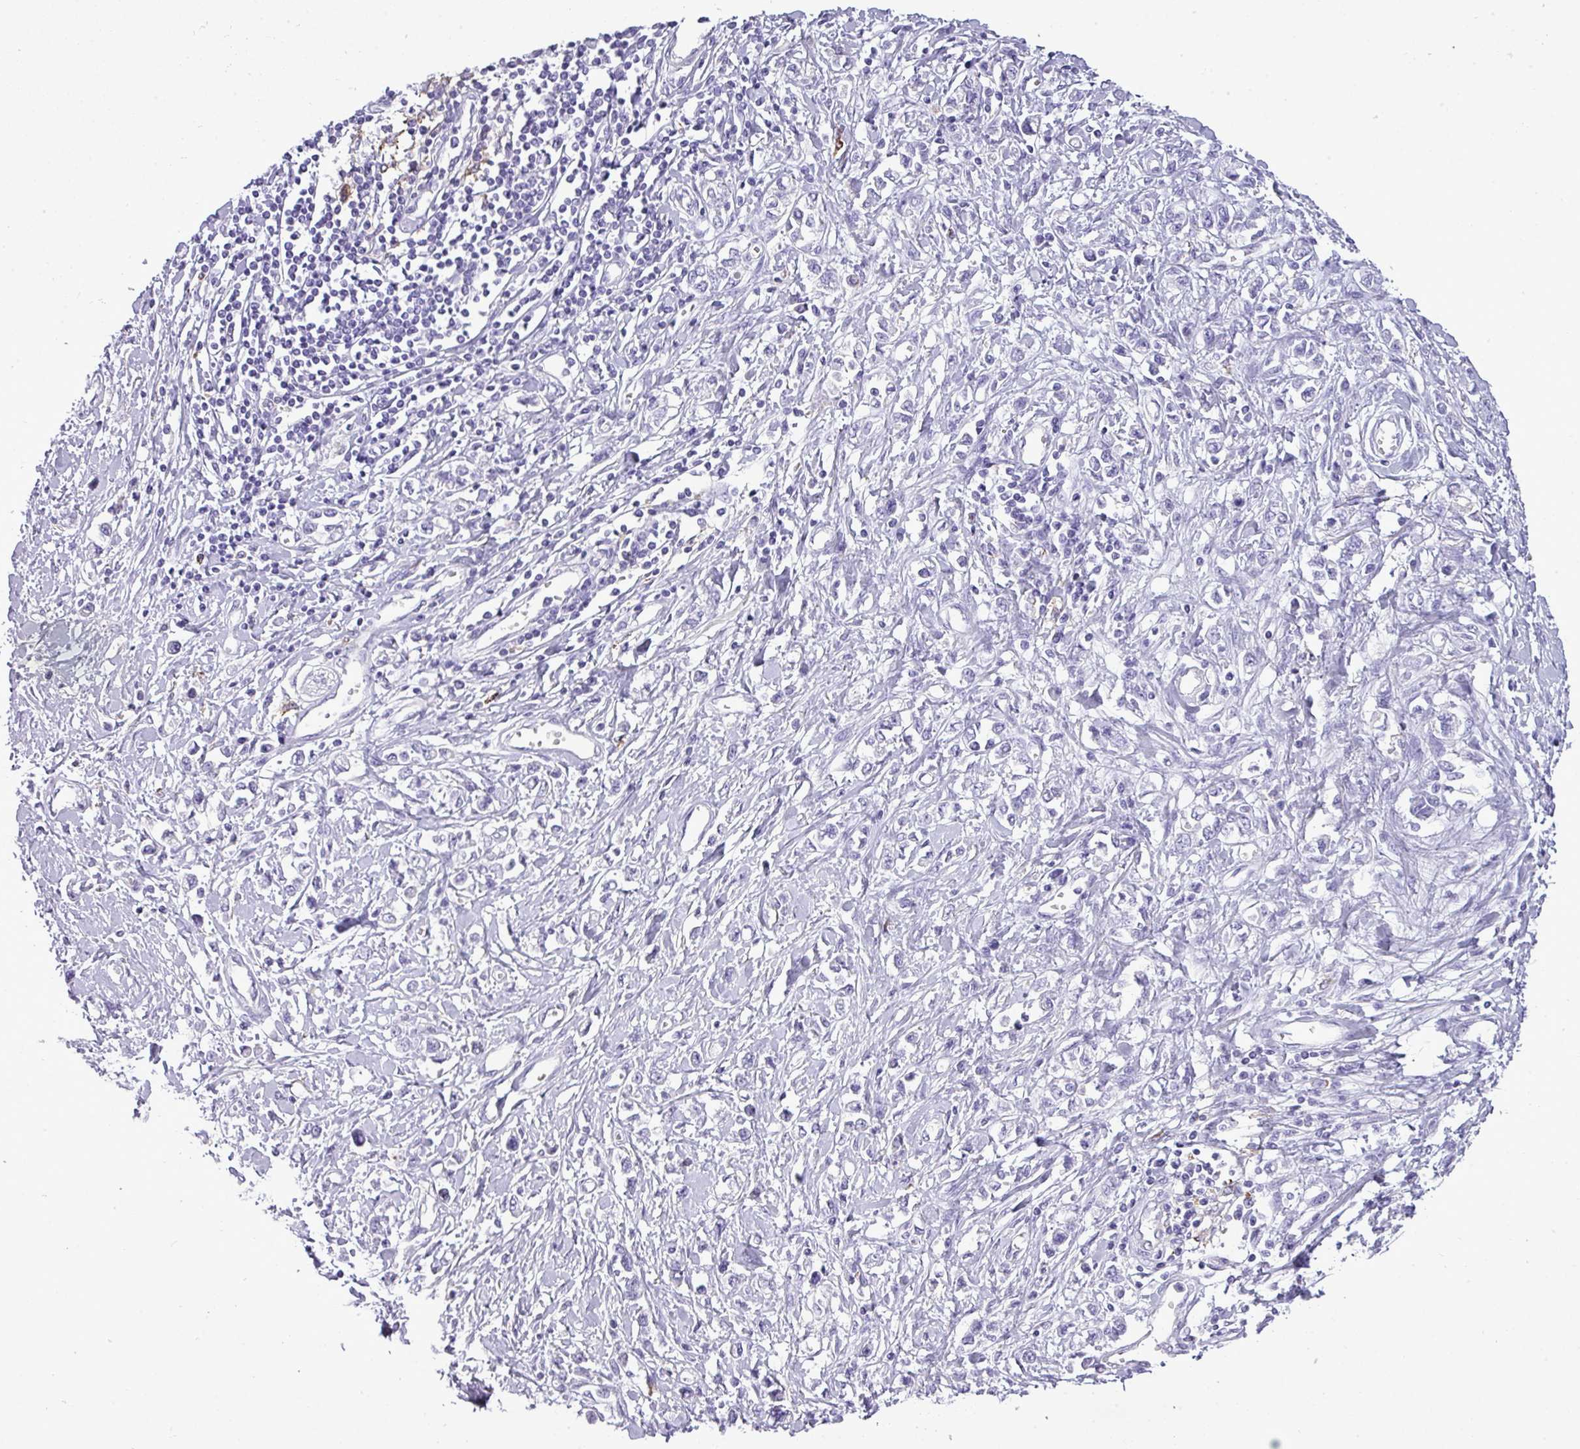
{"staining": {"intensity": "negative", "quantity": "none", "location": "none"}, "tissue": "stomach cancer", "cell_type": "Tumor cells", "image_type": "cancer", "snomed": [{"axis": "morphology", "description": "Adenocarcinoma, NOS"}, {"axis": "topography", "description": "Stomach"}], "caption": "DAB immunohistochemical staining of human adenocarcinoma (stomach) exhibits no significant expression in tumor cells.", "gene": "RBMXL2", "patient": {"sex": "female", "age": 76}}